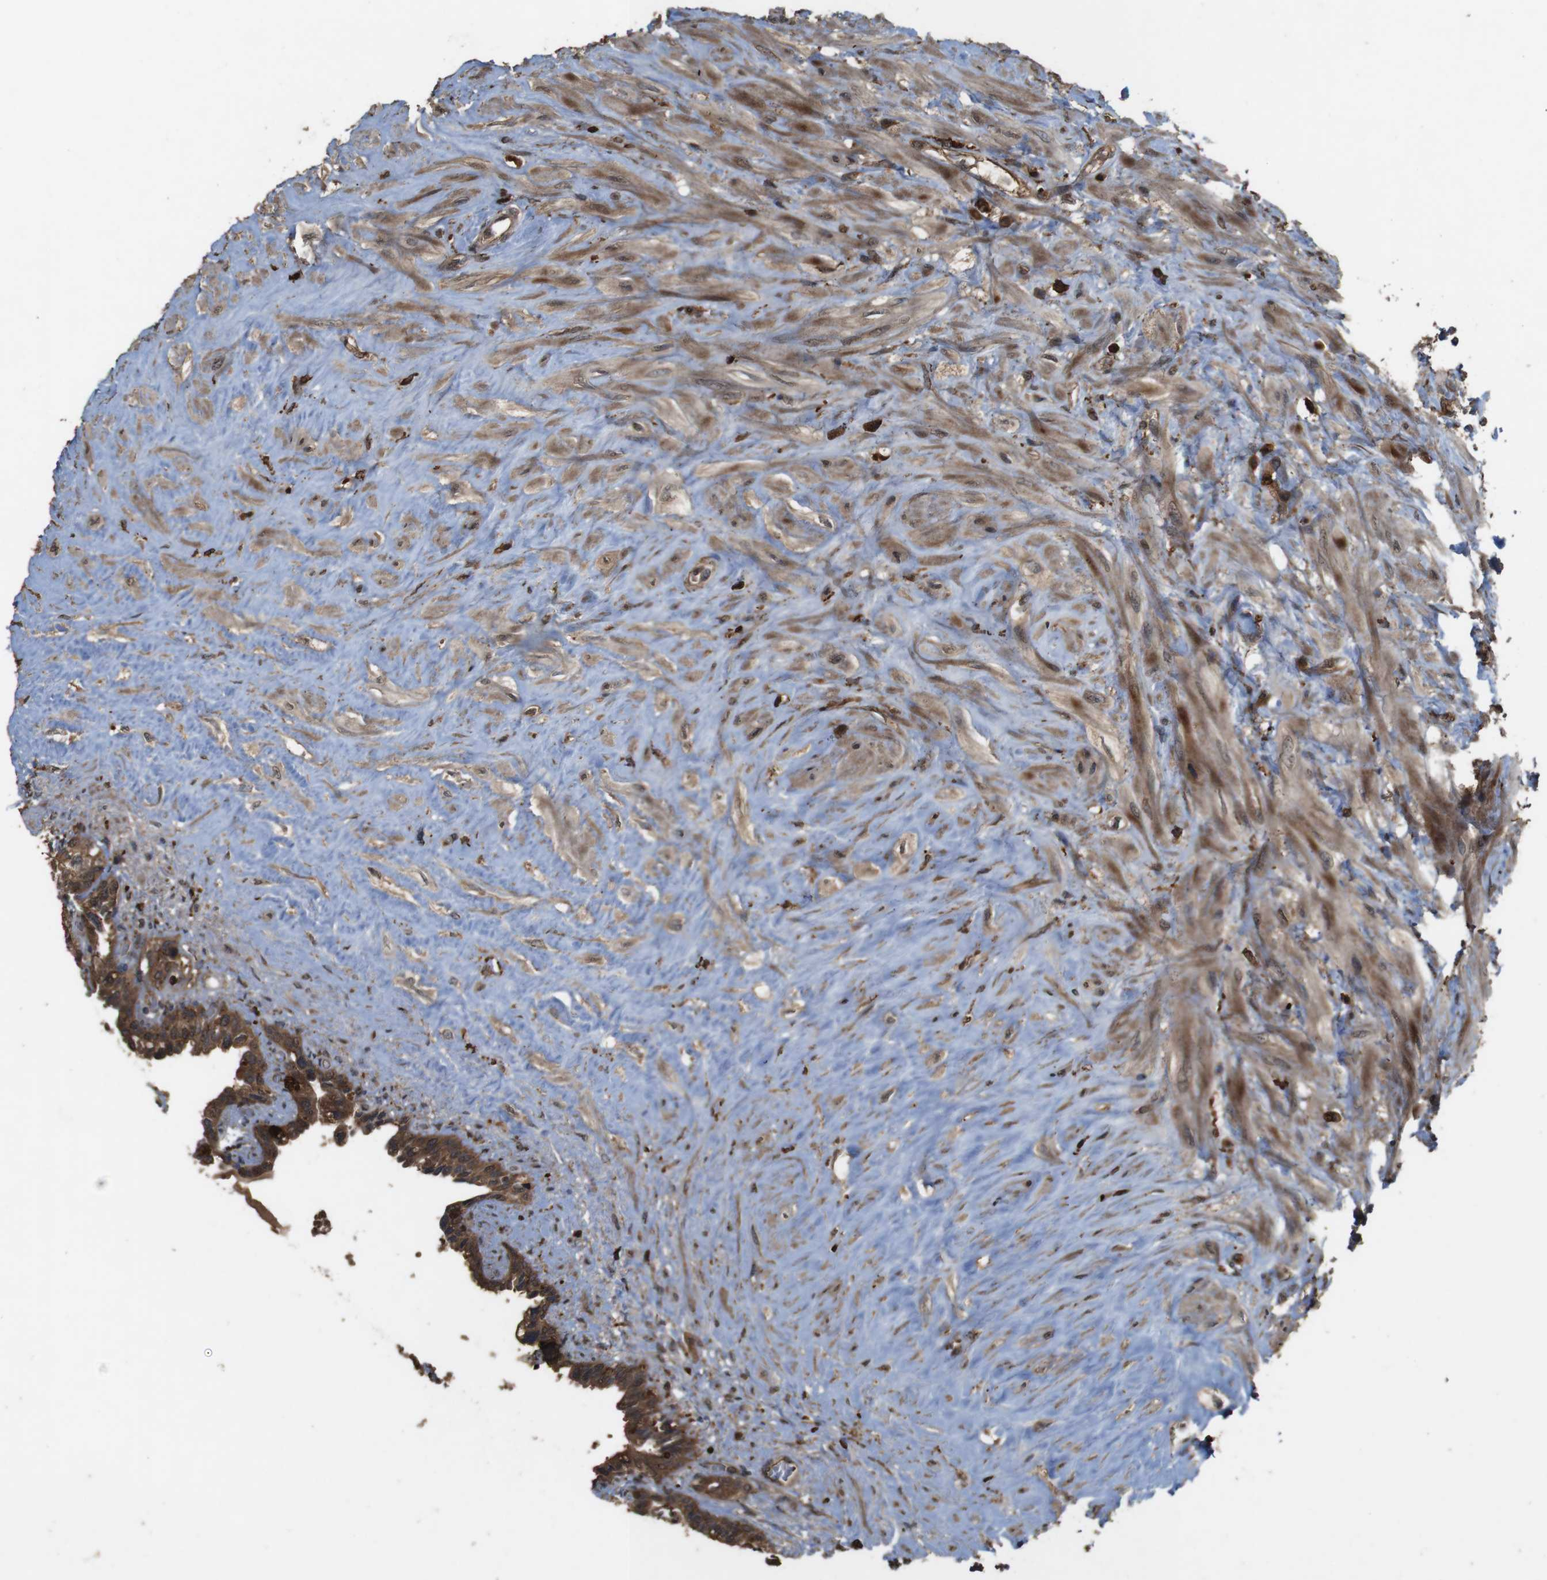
{"staining": {"intensity": "strong", "quantity": ">75%", "location": "cytoplasmic/membranous"}, "tissue": "seminal vesicle", "cell_type": "Glandular cells", "image_type": "normal", "snomed": [{"axis": "morphology", "description": "Normal tissue, NOS"}, {"axis": "topography", "description": "Seminal veicle"}], "caption": "Brown immunohistochemical staining in benign seminal vesicle shows strong cytoplasmic/membranous expression in about >75% of glandular cells.", "gene": "BAG4", "patient": {"sex": "male", "age": 63}}